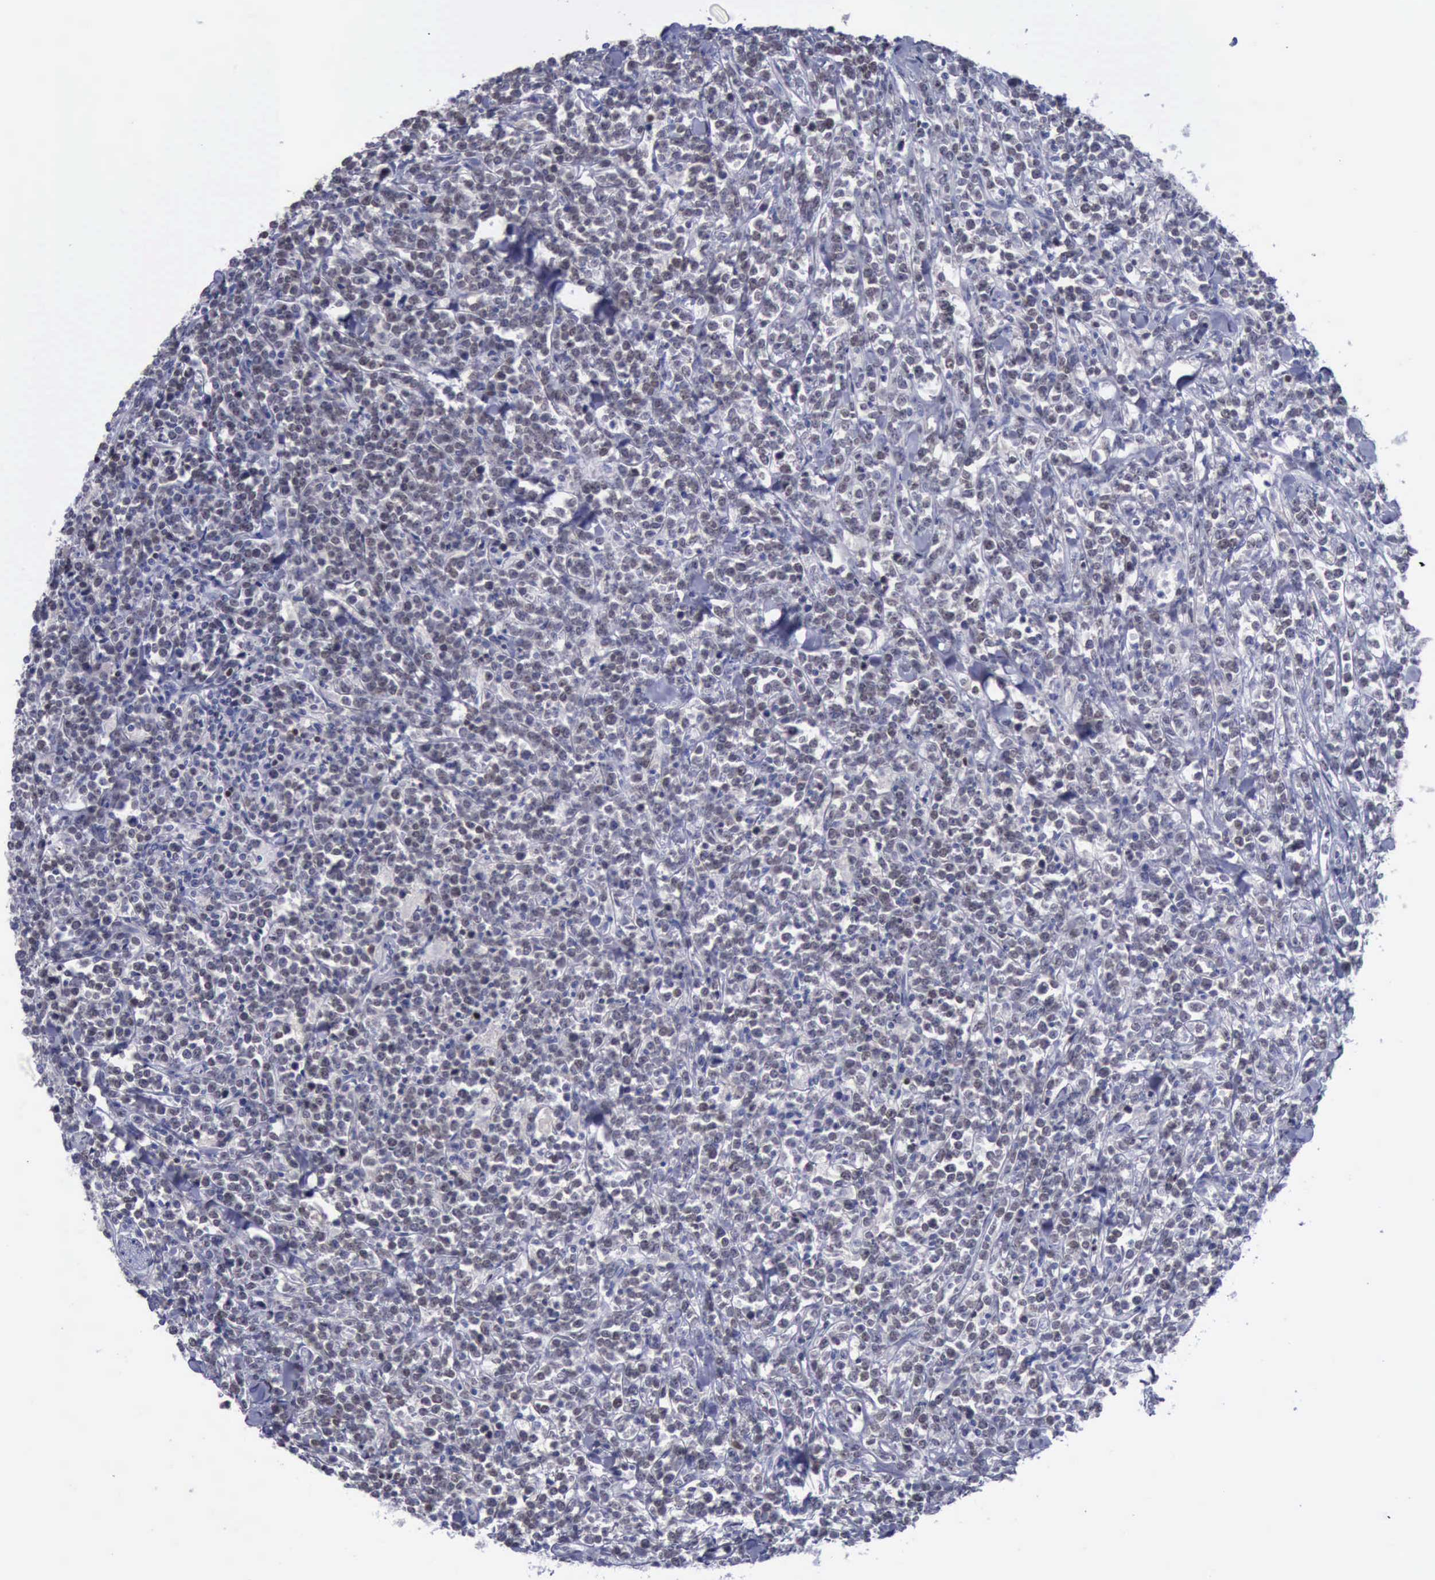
{"staining": {"intensity": "negative", "quantity": "none", "location": "none"}, "tissue": "lymphoma", "cell_type": "Tumor cells", "image_type": "cancer", "snomed": [{"axis": "morphology", "description": "Malignant lymphoma, non-Hodgkin's type, High grade"}, {"axis": "topography", "description": "Small intestine"}, {"axis": "topography", "description": "Colon"}], "caption": "Lymphoma was stained to show a protein in brown. There is no significant expression in tumor cells. (IHC, brightfield microscopy, high magnification).", "gene": "SATB2", "patient": {"sex": "male", "age": 8}}